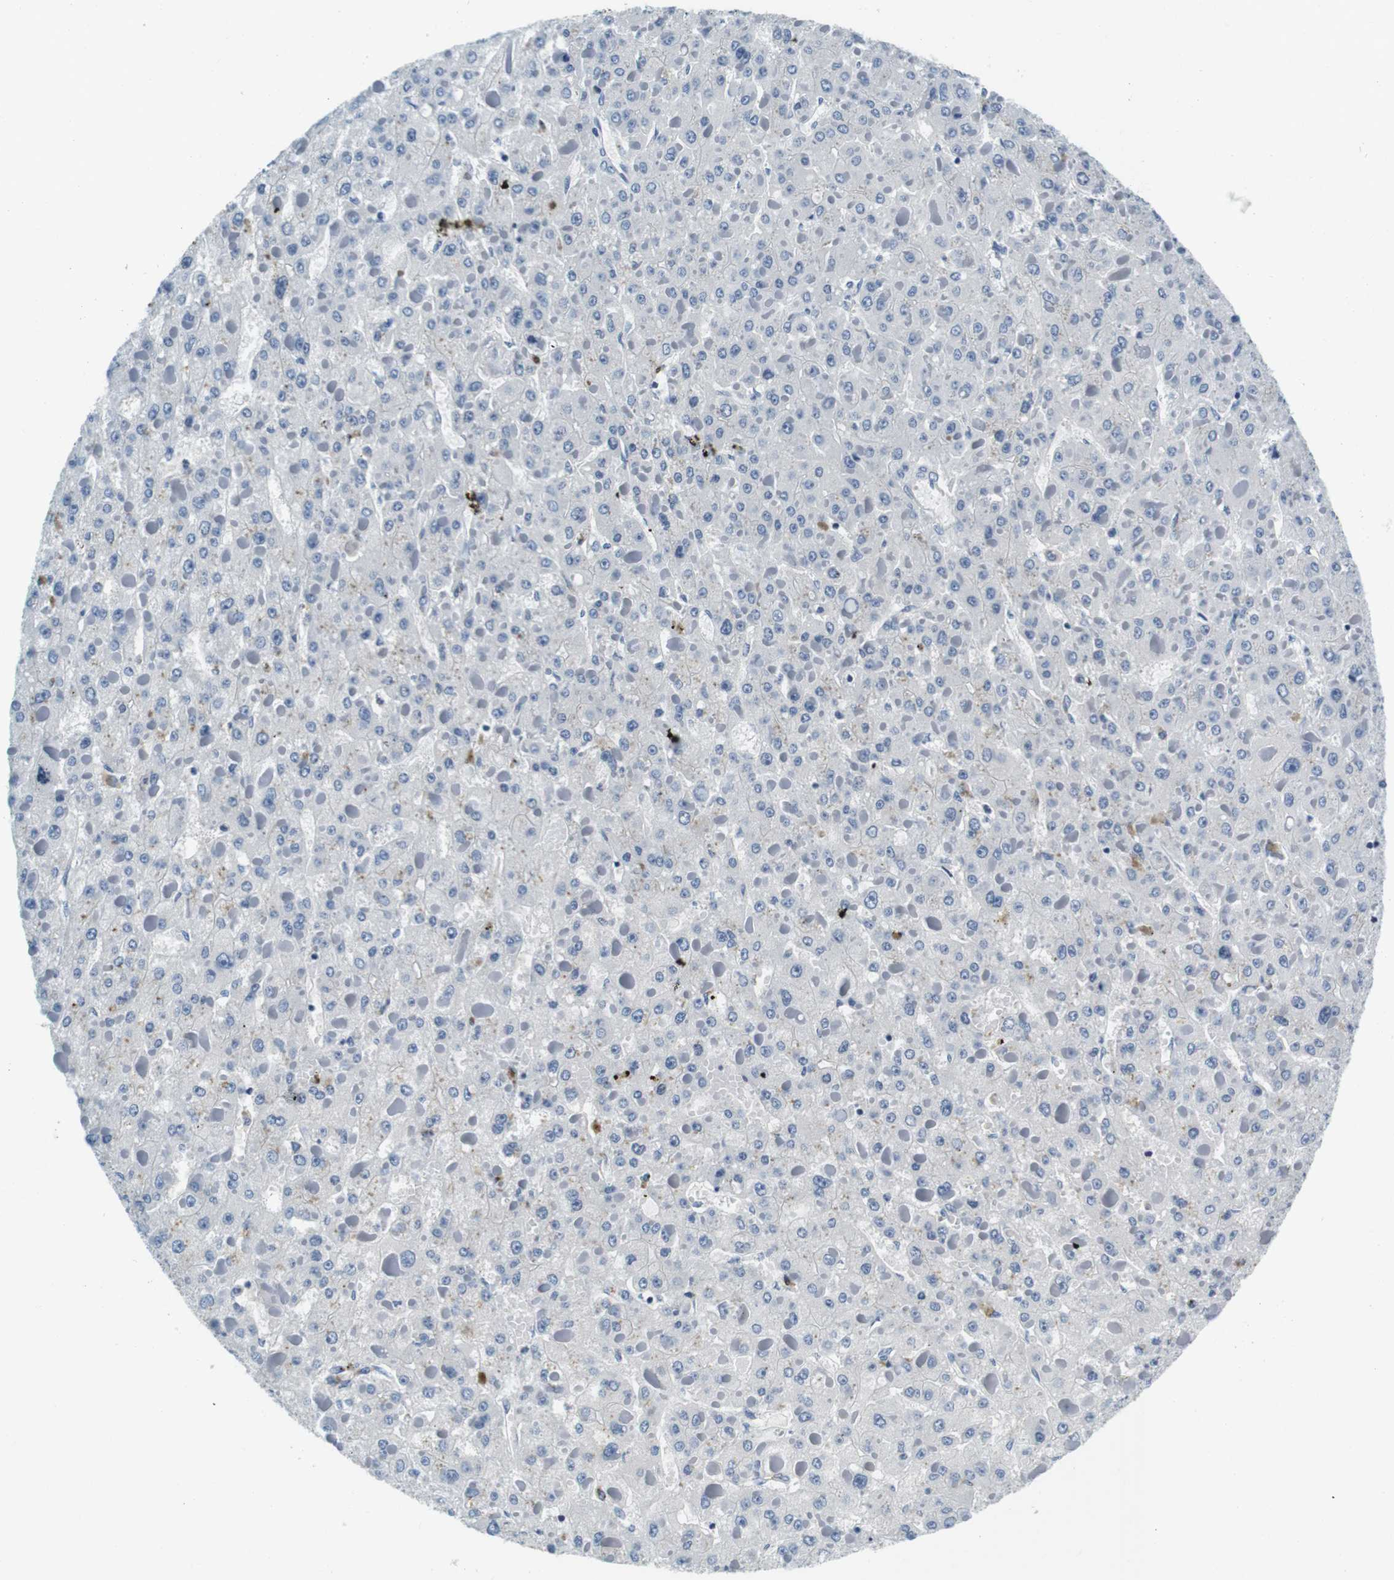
{"staining": {"intensity": "negative", "quantity": "none", "location": "none"}, "tissue": "liver cancer", "cell_type": "Tumor cells", "image_type": "cancer", "snomed": [{"axis": "morphology", "description": "Carcinoma, Hepatocellular, NOS"}, {"axis": "topography", "description": "Liver"}], "caption": "Micrograph shows no significant protein staining in tumor cells of hepatocellular carcinoma (liver).", "gene": "KCNJ5", "patient": {"sex": "female", "age": 73}}